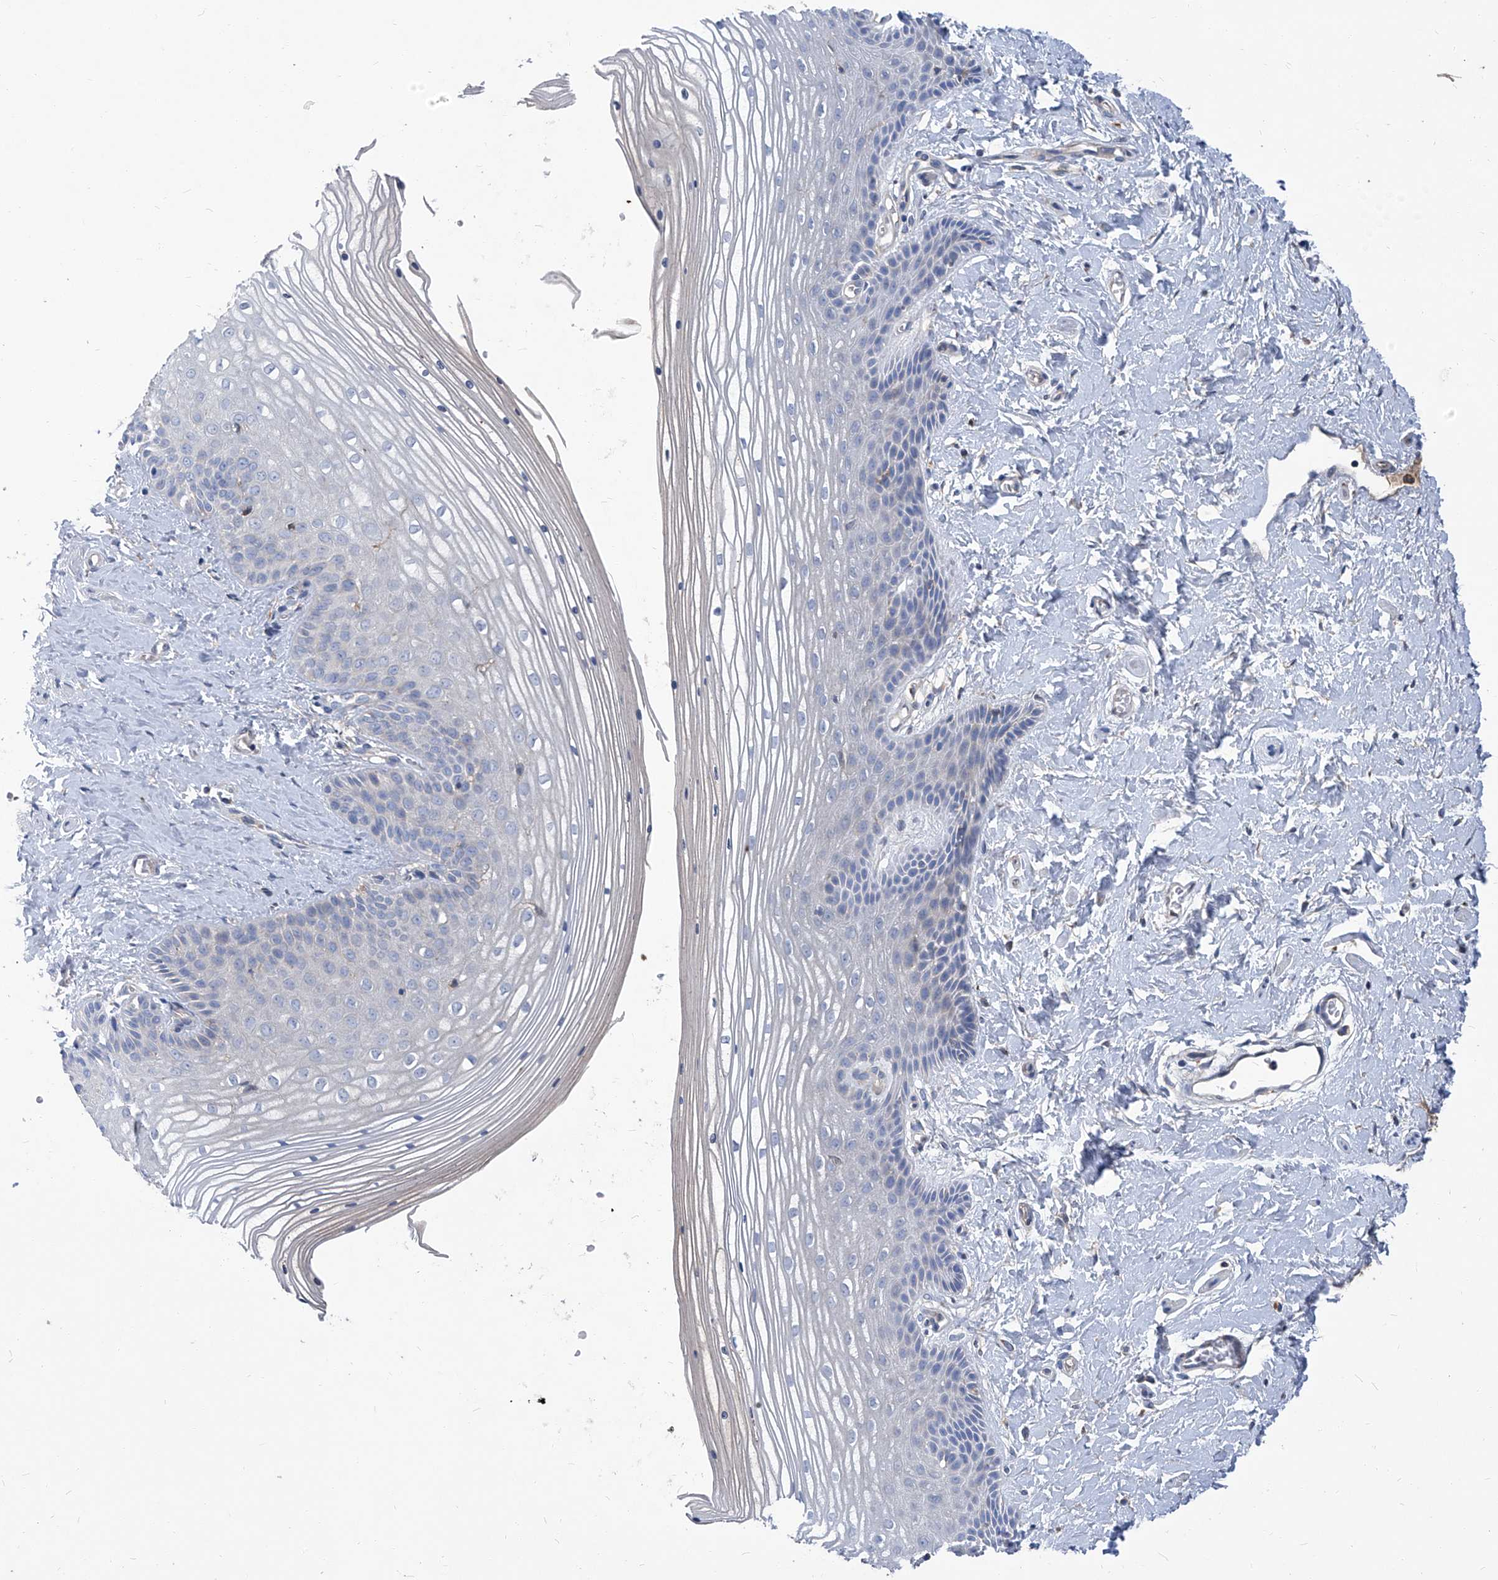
{"staining": {"intensity": "negative", "quantity": "none", "location": "none"}, "tissue": "vagina", "cell_type": "Squamous epithelial cells", "image_type": "normal", "snomed": [{"axis": "morphology", "description": "Normal tissue, NOS"}, {"axis": "topography", "description": "Vagina"}, {"axis": "topography", "description": "Cervix"}], "caption": "Immunohistochemical staining of normal human vagina shows no significant positivity in squamous epithelial cells.", "gene": "EPHA8", "patient": {"sex": "female", "age": 40}}